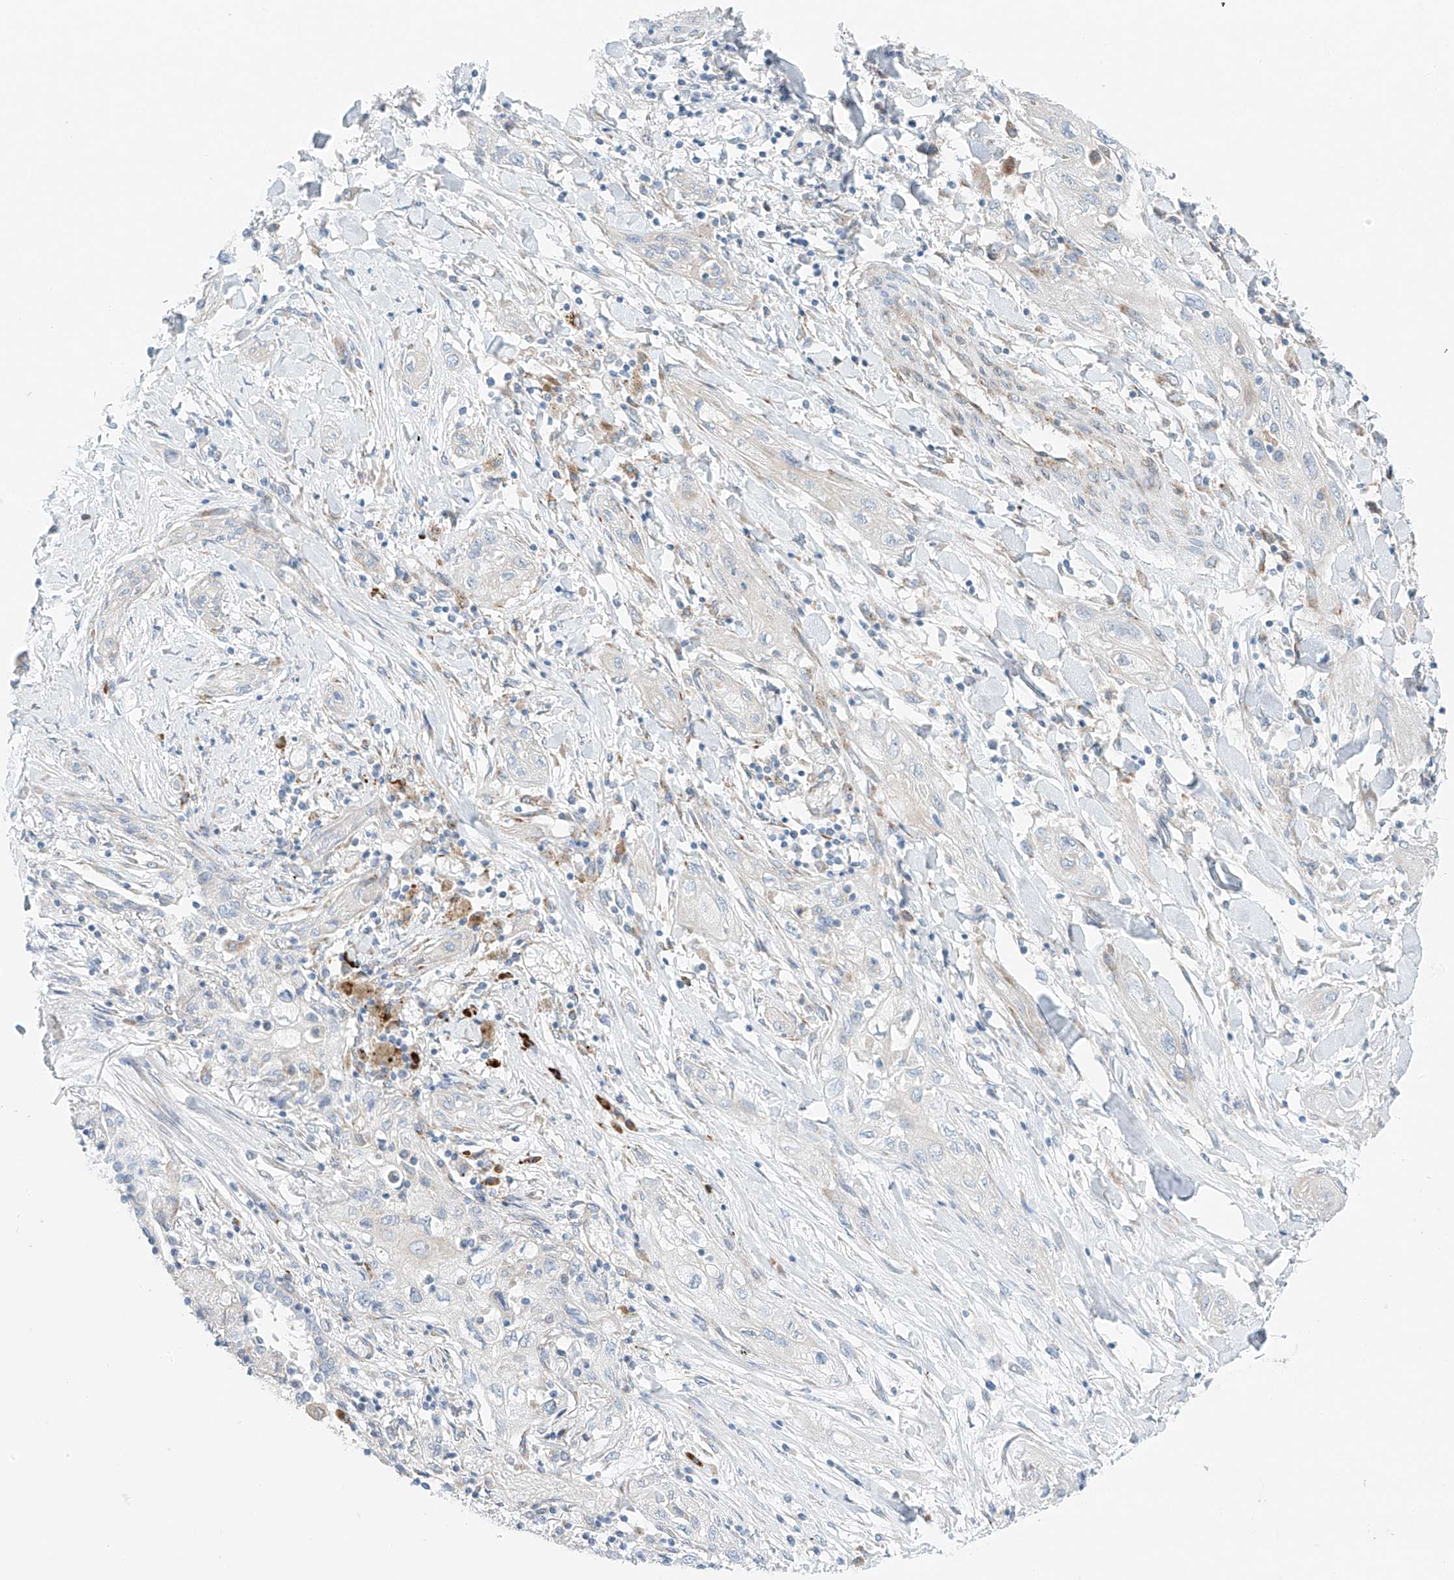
{"staining": {"intensity": "negative", "quantity": "none", "location": "none"}, "tissue": "lung cancer", "cell_type": "Tumor cells", "image_type": "cancer", "snomed": [{"axis": "morphology", "description": "Squamous cell carcinoma, NOS"}, {"axis": "topography", "description": "Lung"}], "caption": "This micrograph is of lung squamous cell carcinoma stained with immunohistochemistry (IHC) to label a protein in brown with the nuclei are counter-stained blue. There is no positivity in tumor cells.", "gene": "EIPR1", "patient": {"sex": "female", "age": 47}}